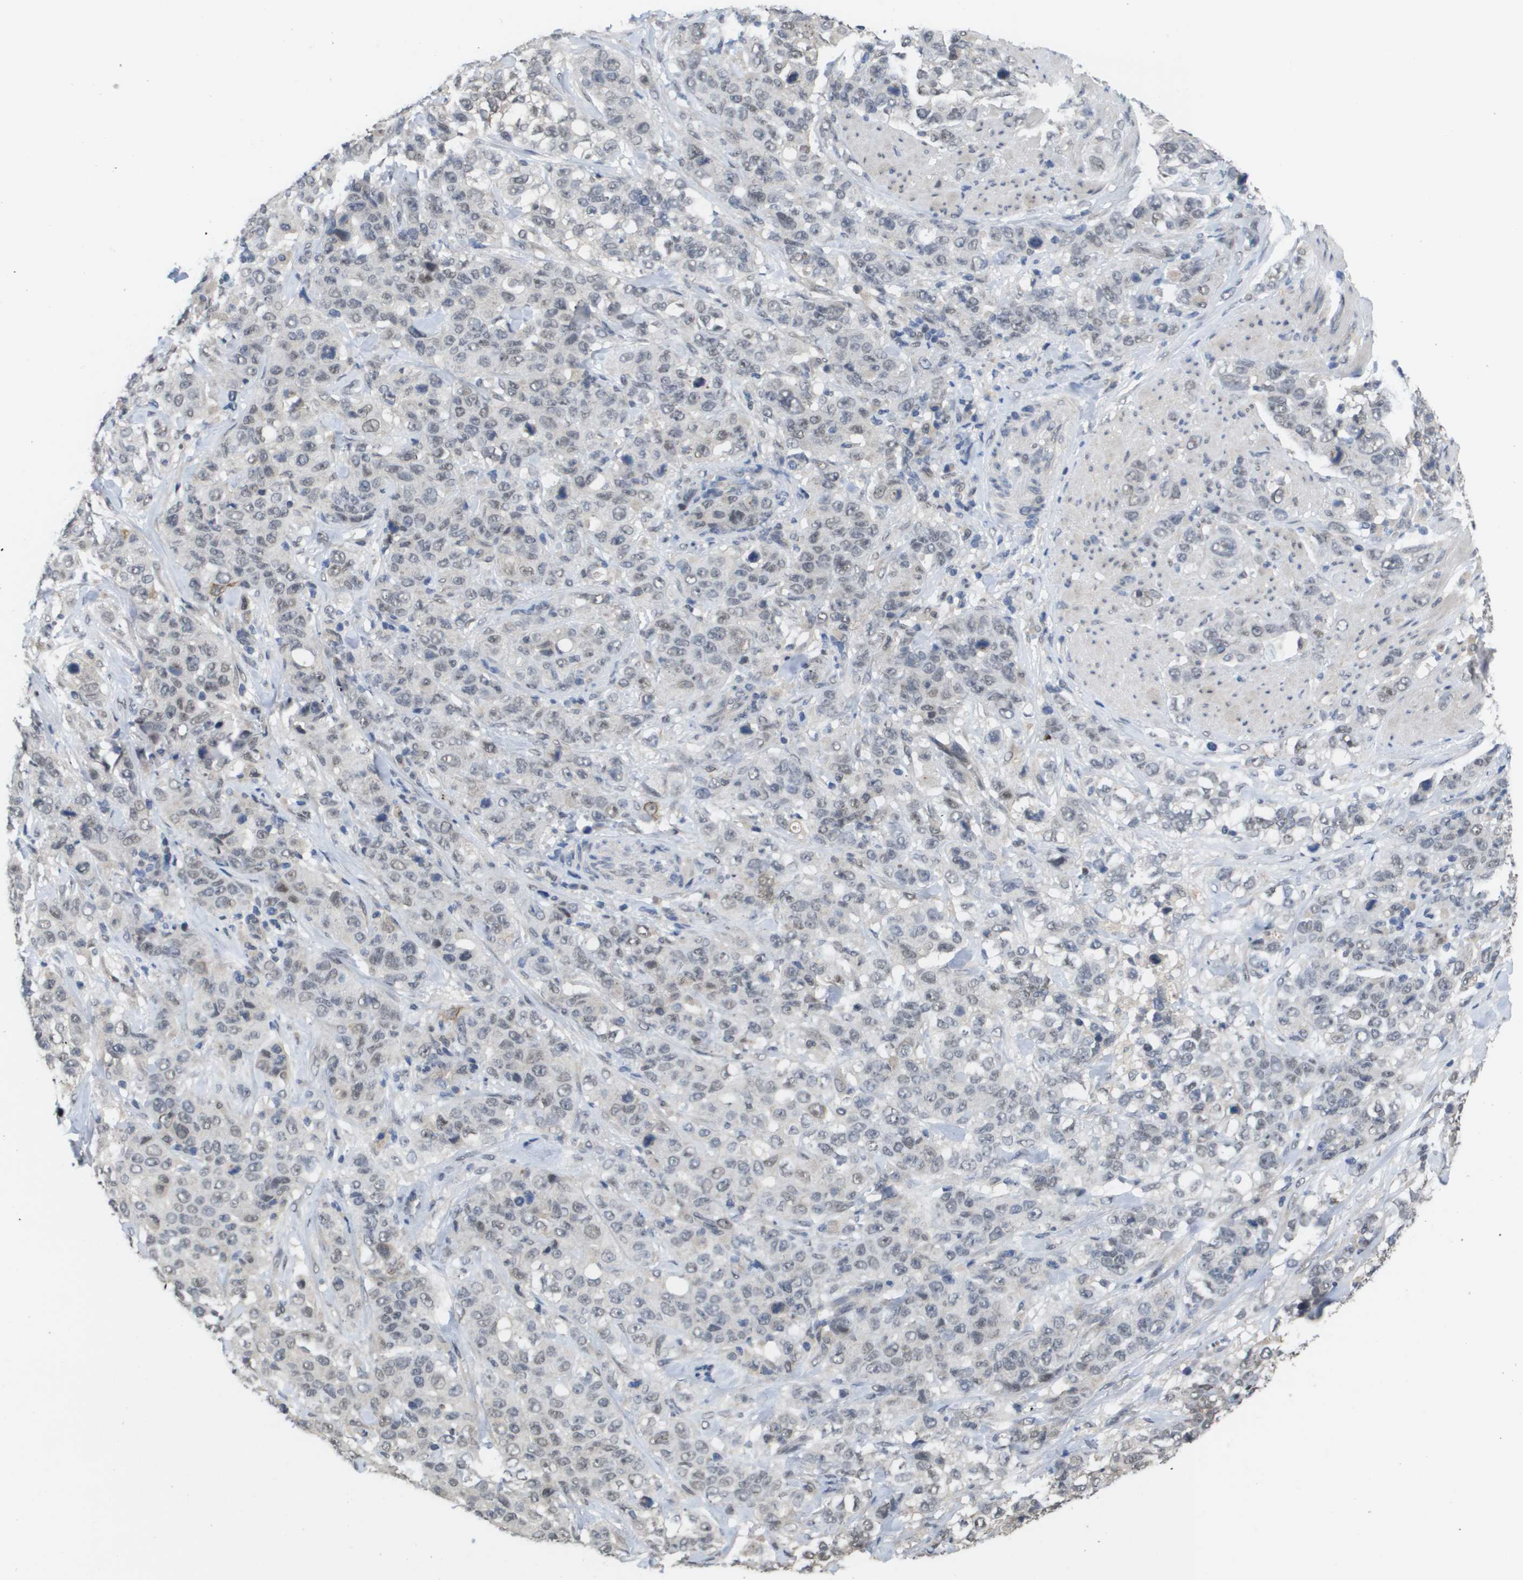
{"staining": {"intensity": "weak", "quantity": "25%-75%", "location": "nuclear"}, "tissue": "stomach cancer", "cell_type": "Tumor cells", "image_type": "cancer", "snomed": [{"axis": "morphology", "description": "Adenocarcinoma, NOS"}, {"axis": "topography", "description": "Stomach"}], "caption": "An immunohistochemistry (IHC) image of tumor tissue is shown. Protein staining in brown highlights weak nuclear positivity in adenocarcinoma (stomach) within tumor cells.", "gene": "AMBRA1", "patient": {"sex": "male", "age": 48}}